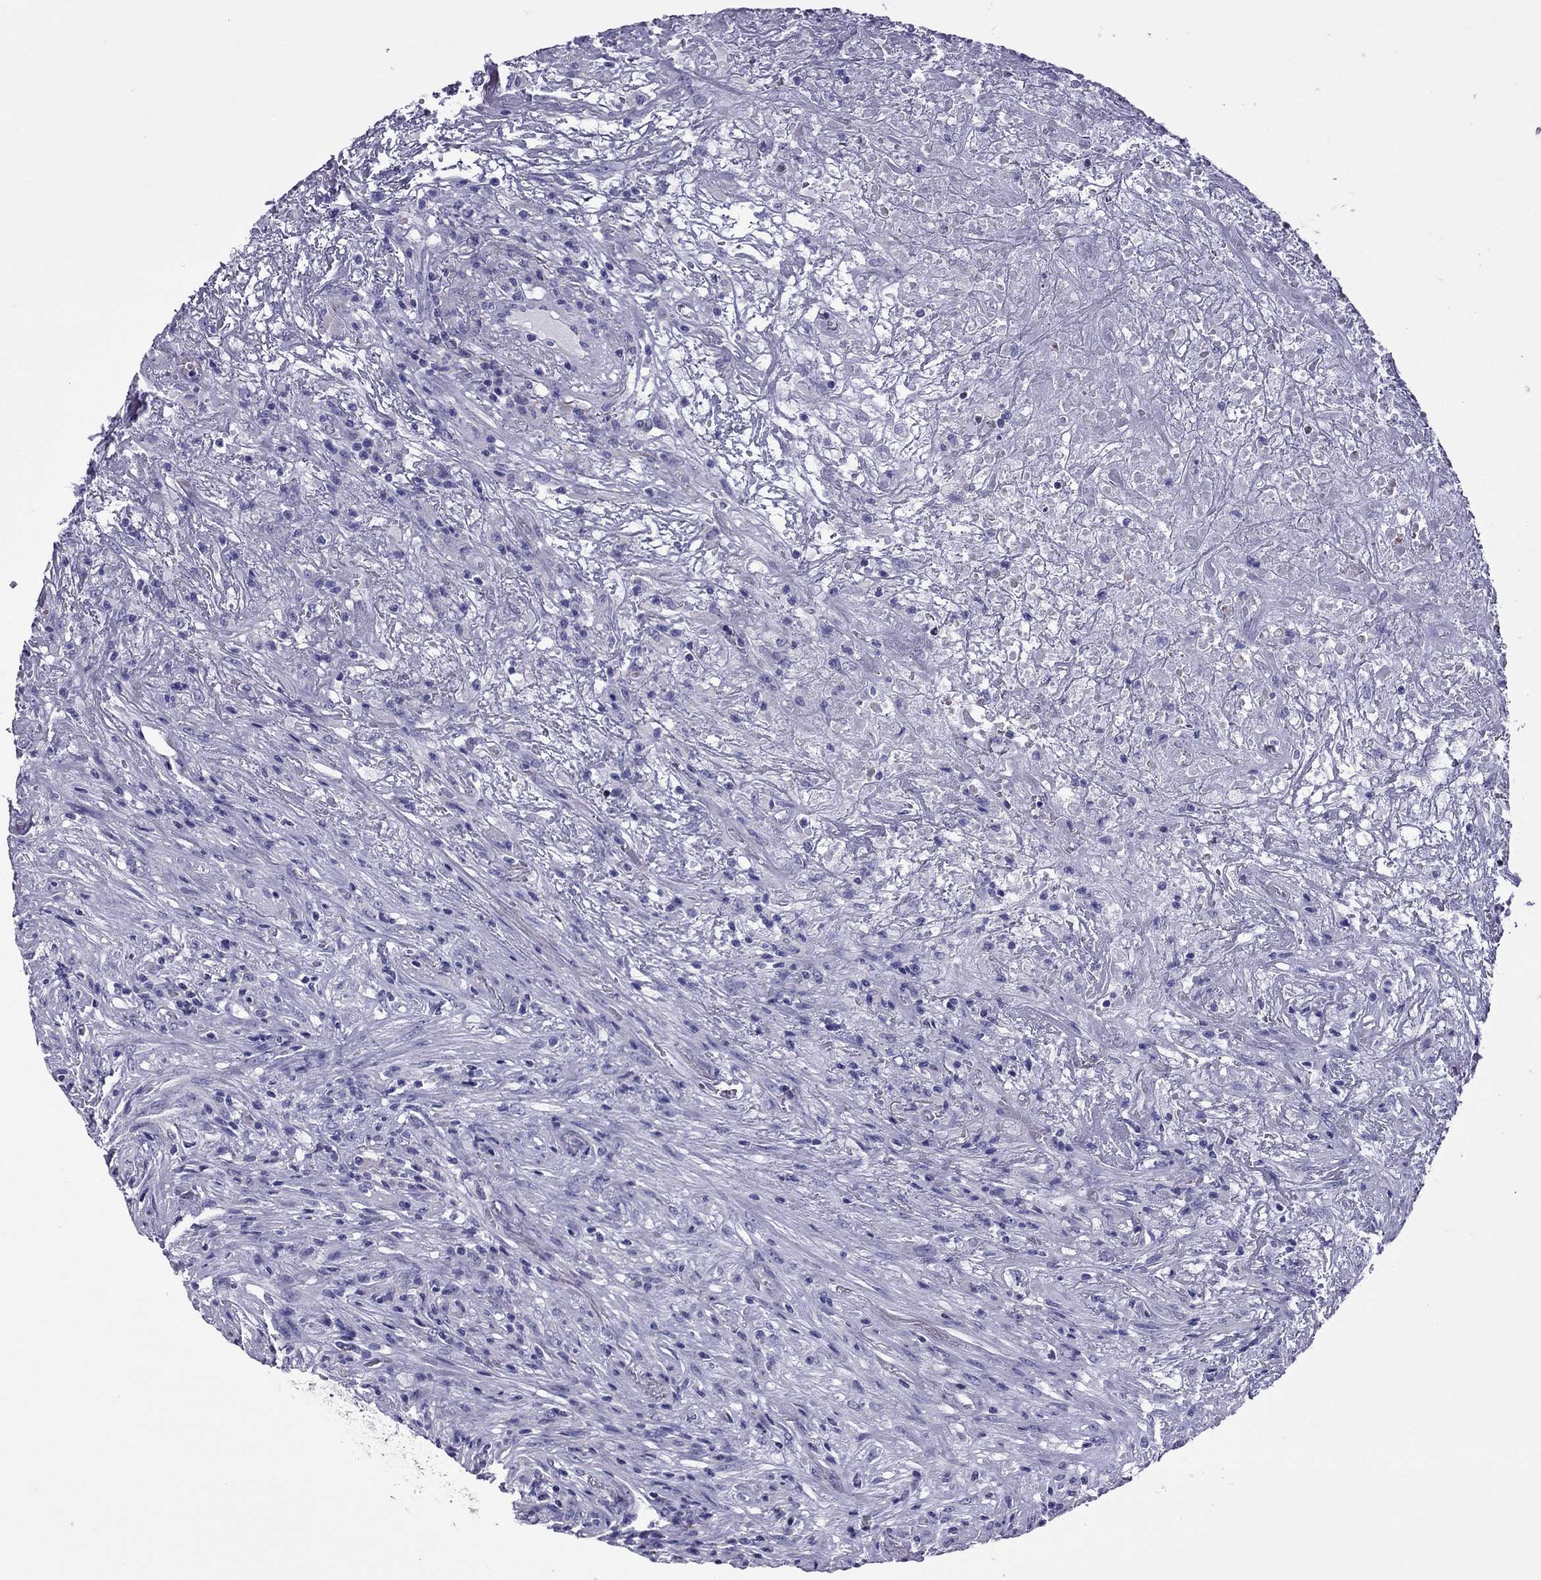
{"staining": {"intensity": "negative", "quantity": "none", "location": "none"}, "tissue": "lymphoma", "cell_type": "Tumor cells", "image_type": "cancer", "snomed": [{"axis": "morphology", "description": "Malignant lymphoma, non-Hodgkin's type, High grade"}, {"axis": "topography", "description": "Lung"}], "caption": "Lymphoma was stained to show a protein in brown. There is no significant staining in tumor cells.", "gene": "TTLL13", "patient": {"sex": "male", "age": 79}}